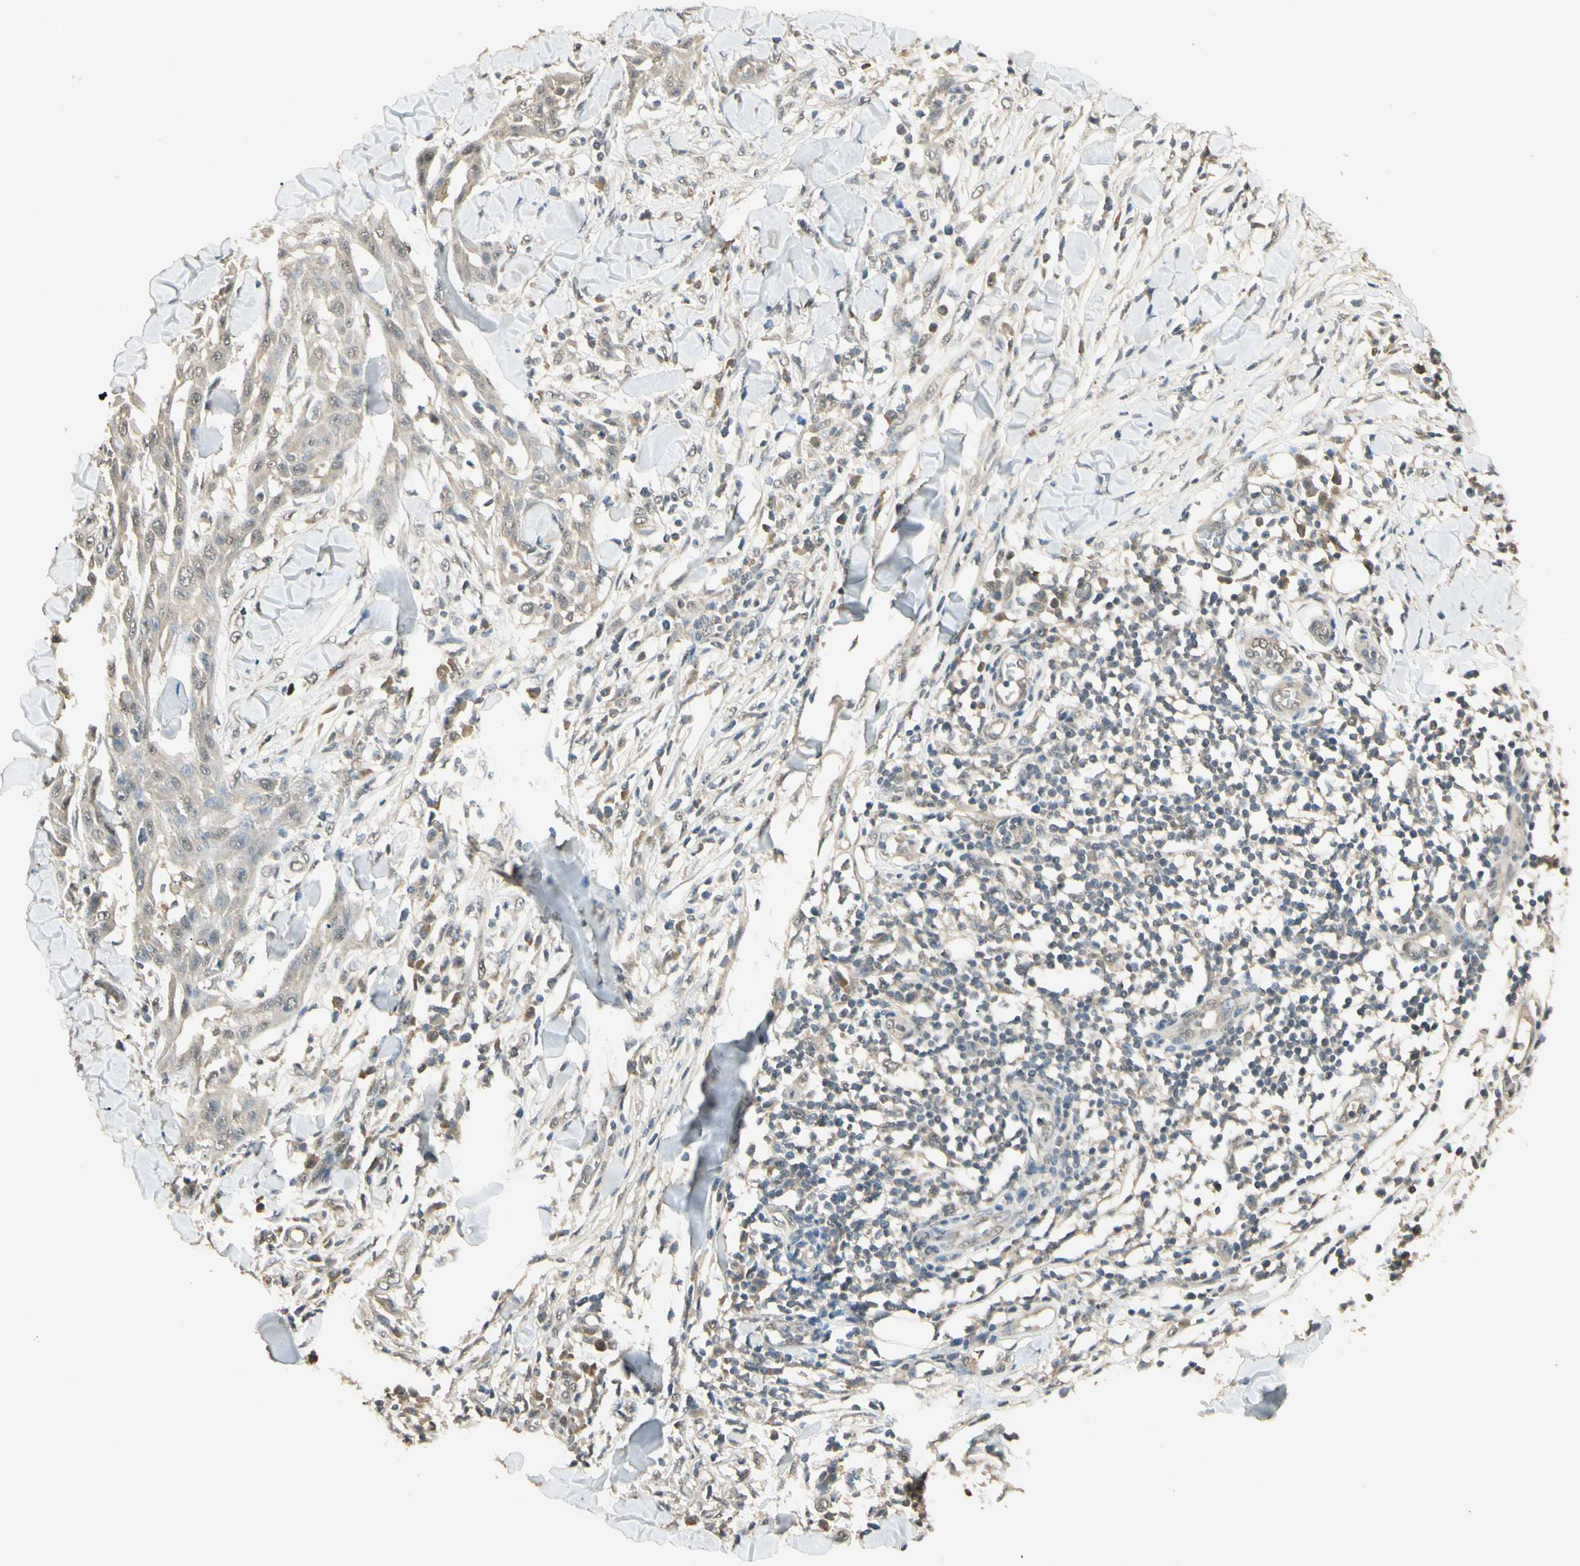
{"staining": {"intensity": "negative", "quantity": "none", "location": "none"}, "tissue": "skin cancer", "cell_type": "Tumor cells", "image_type": "cancer", "snomed": [{"axis": "morphology", "description": "Squamous cell carcinoma, NOS"}, {"axis": "topography", "description": "Skin"}], "caption": "This is an IHC micrograph of skin squamous cell carcinoma. There is no staining in tumor cells.", "gene": "SGCA", "patient": {"sex": "male", "age": 24}}